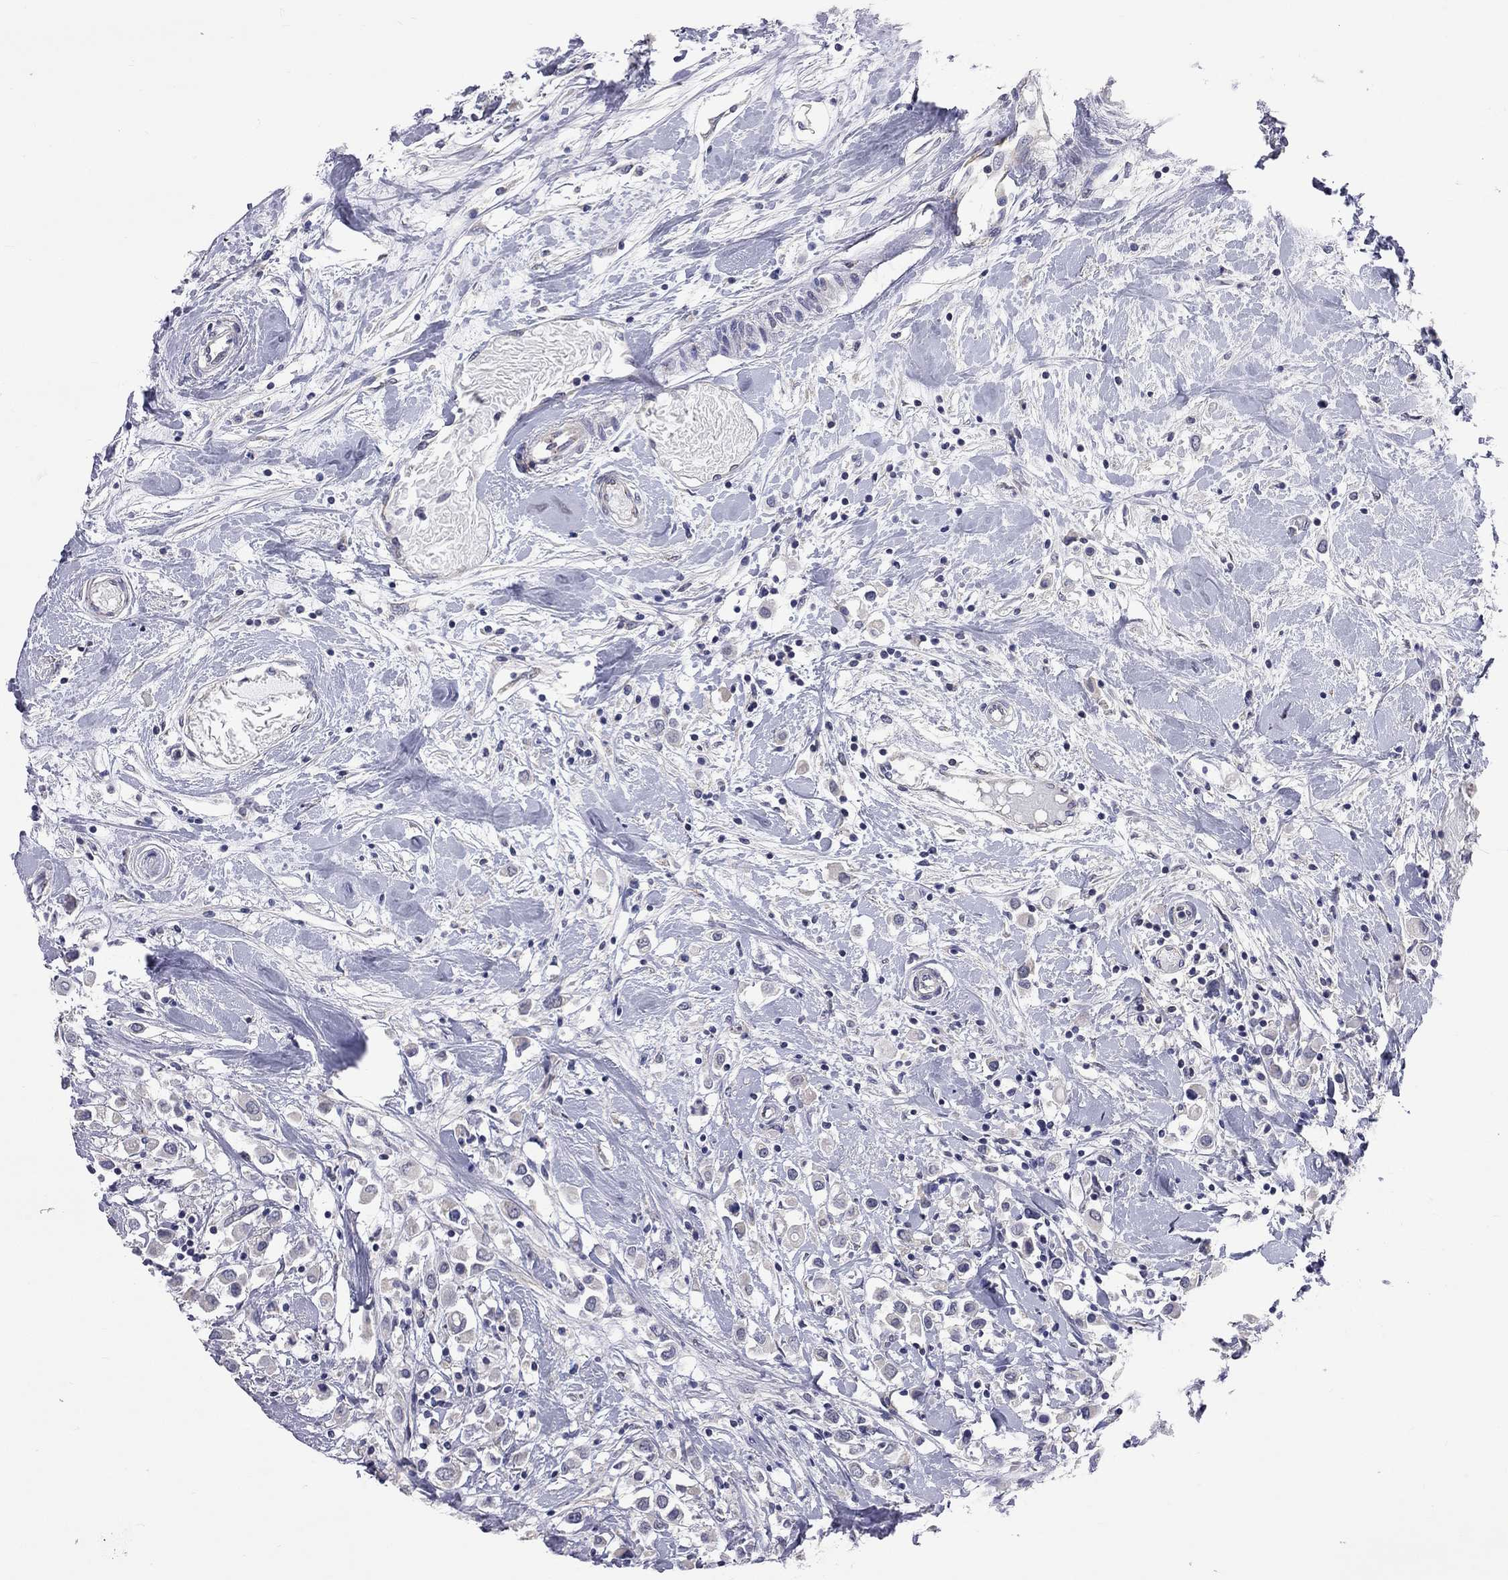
{"staining": {"intensity": "negative", "quantity": "none", "location": "none"}, "tissue": "breast cancer", "cell_type": "Tumor cells", "image_type": "cancer", "snomed": [{"axis": "morphology", "description": "Duct carcinoma"}, {"axis": "topography", "description": "Breast"}], "caption": "A histopathology image of breast invasive ductal carcinoma stained for a protein exhibits no brown staining in tumor cells.", "gene": "OPRK1", "patient": {"sex": "female", "age": 61}}